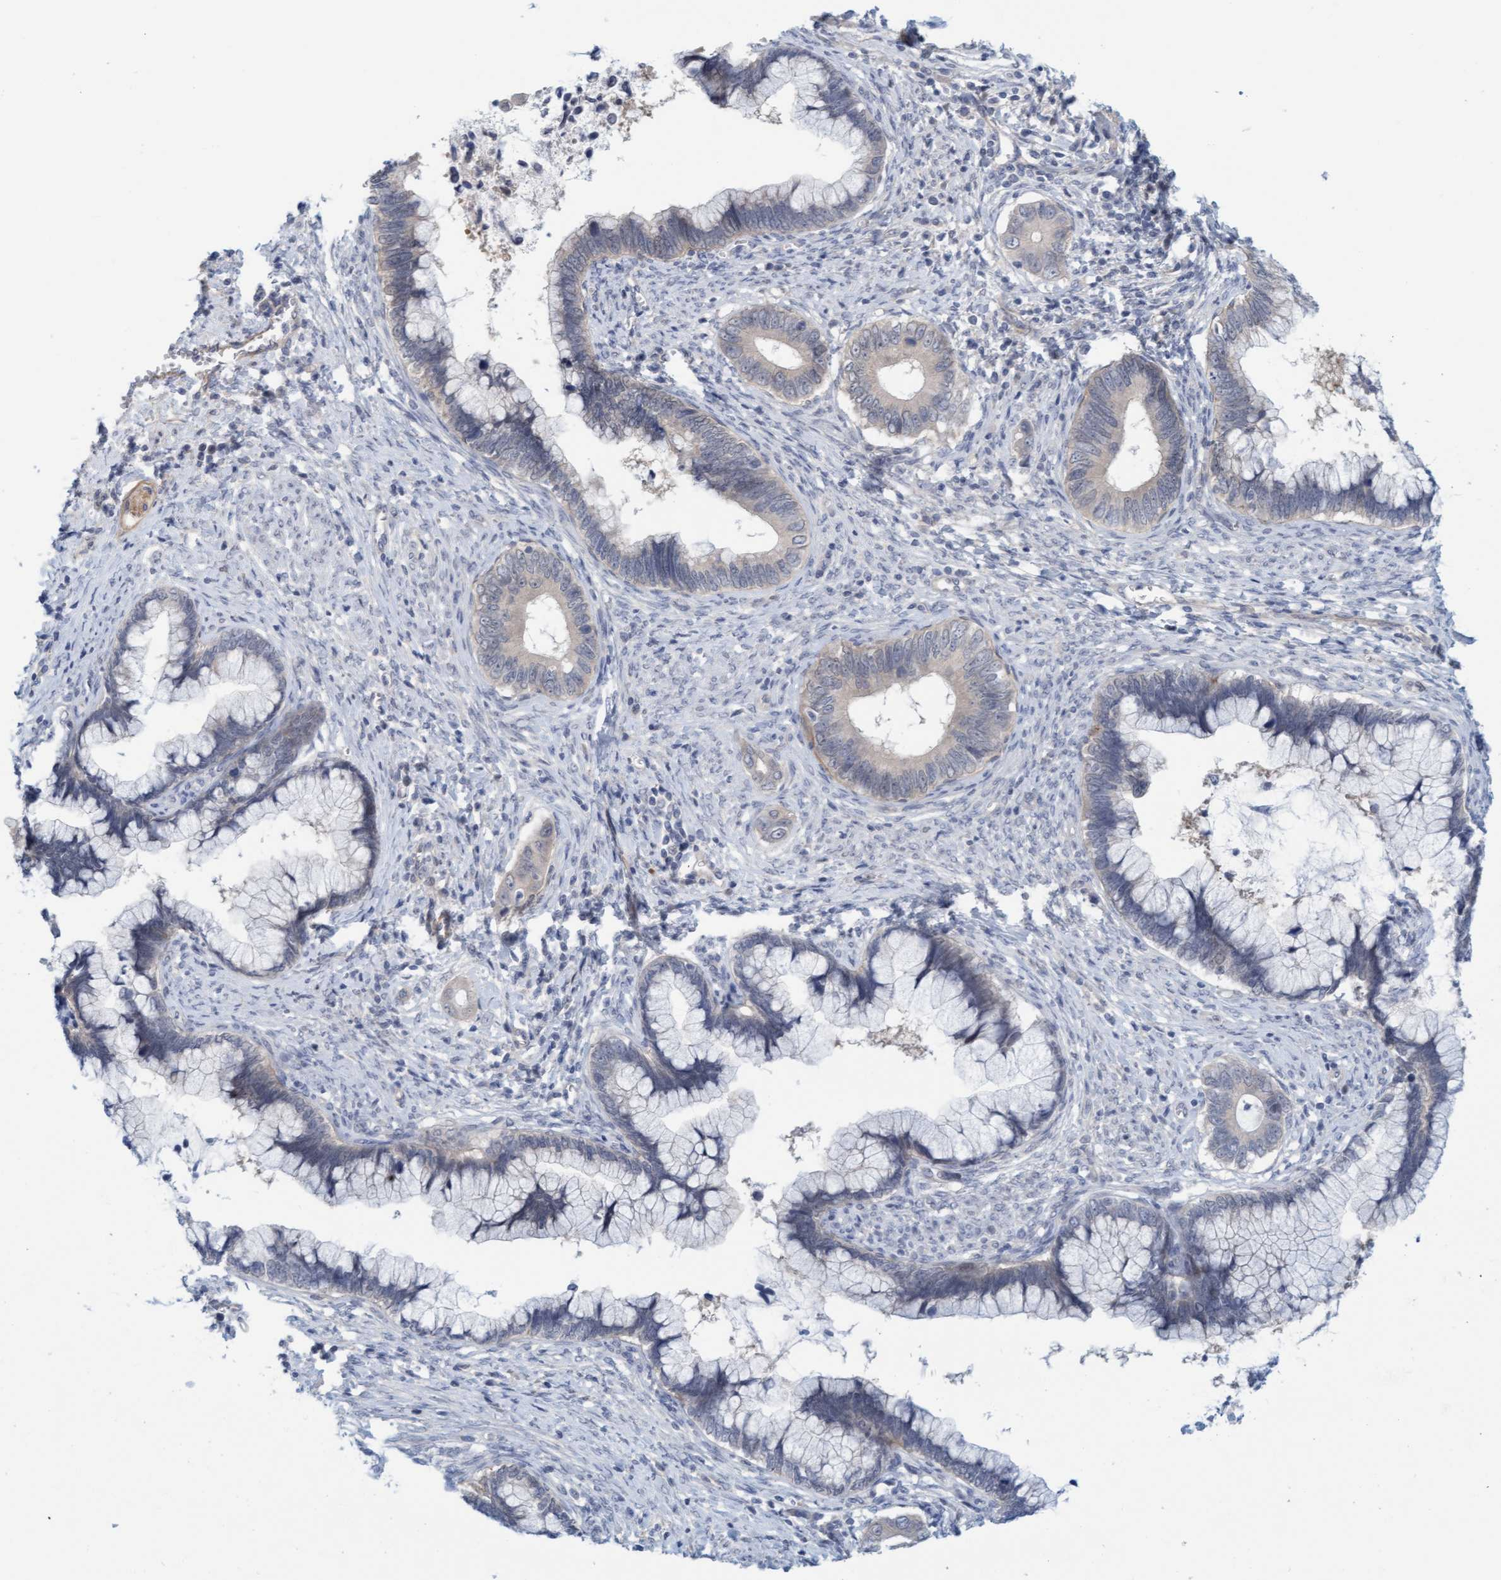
{"staining": {"intensity": "negative", "quantity": "none", "location": "none"}, "tissue": "cervical cancer", "cell_type": "Tumor cells", "image_type": "cancer", "snomed": [{"axis": "morphology", "description": "Adenocarcinoma, NOS"}, {"axis": "topography", "description": "Cervix"}], "caption": "This is an immunohistochemistry photomicrograph of human cervical adenocarcinoma. There is no expression in tumor cells.", "gene": "TSTD2", "patient": {"sex": "female", "age": 44}}